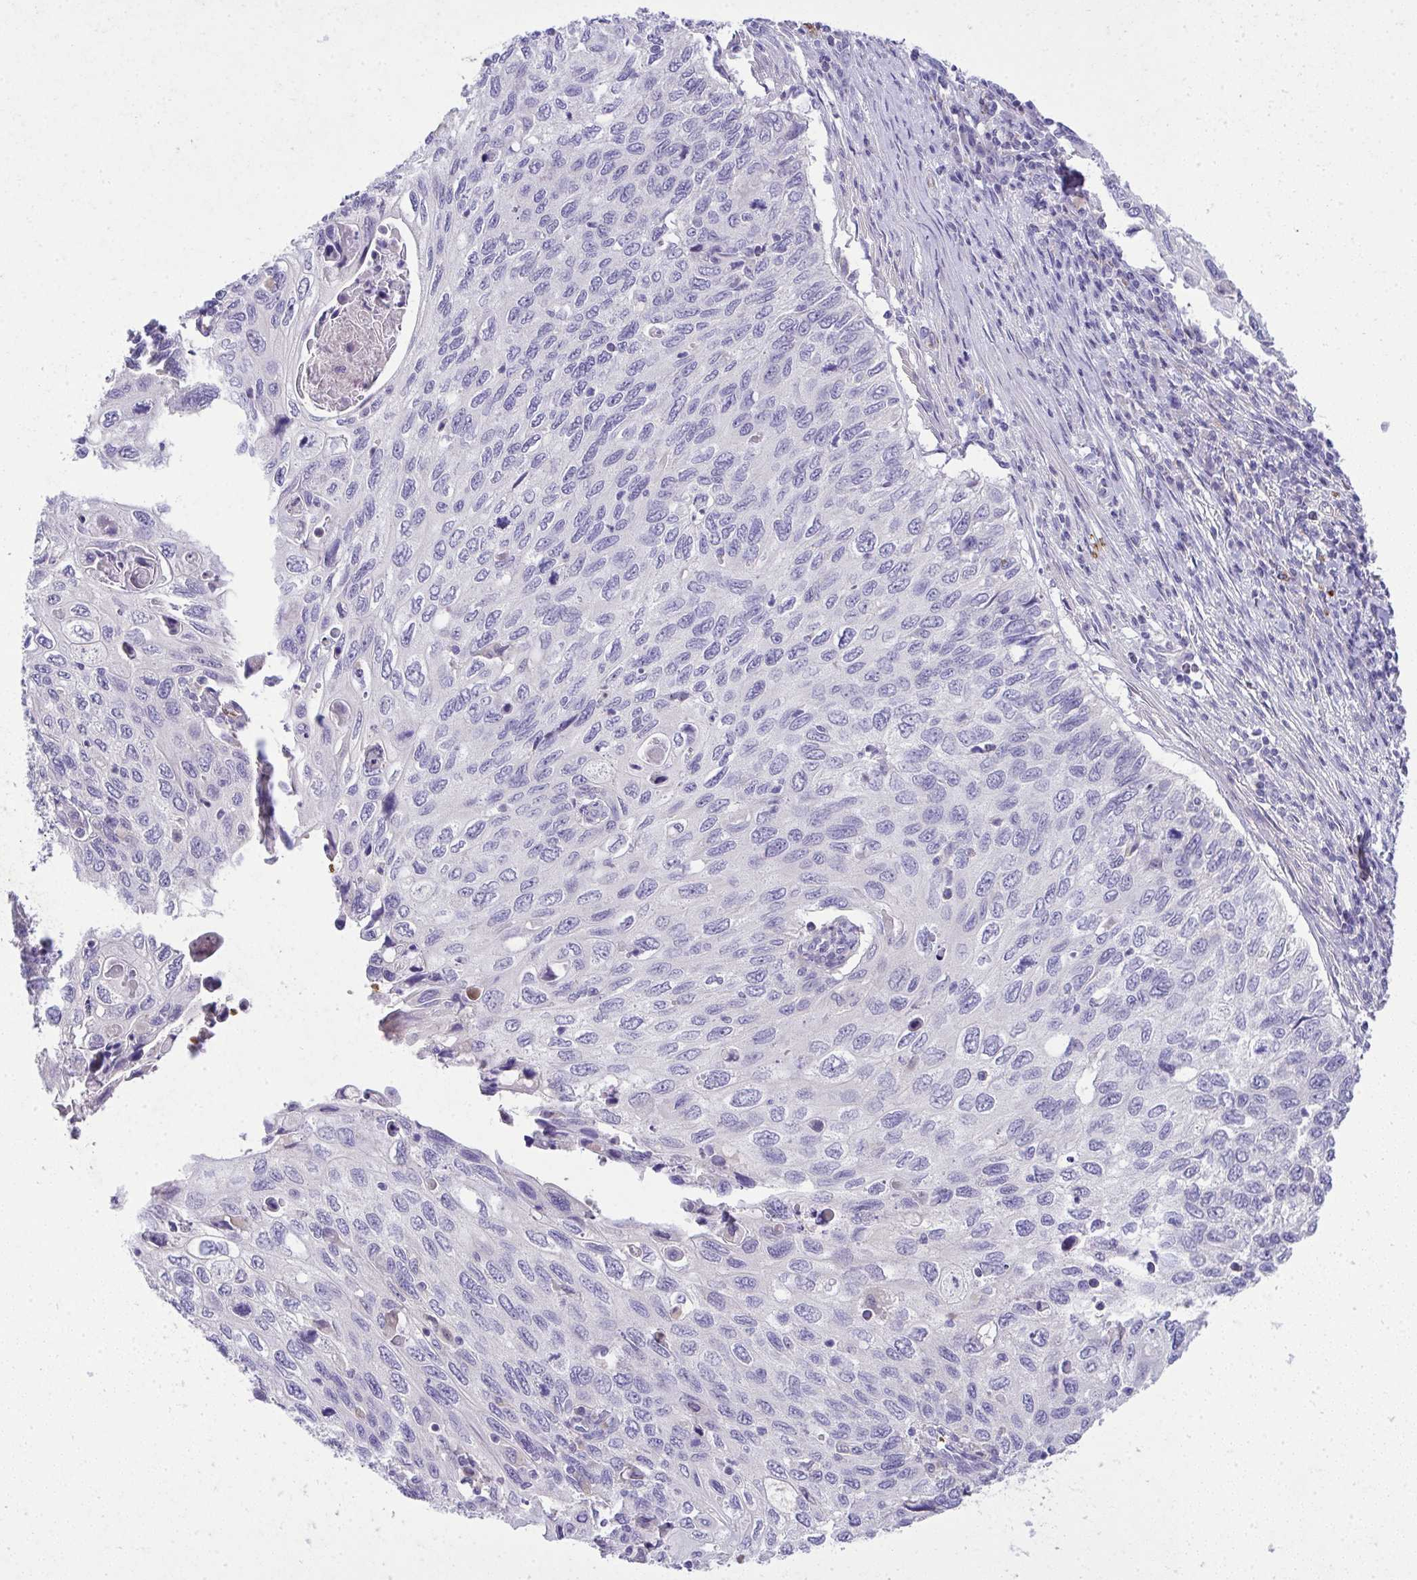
{"staining": {"intensity": "negative", "quantity": "none", "location": "none"}, "tissue": "cervical cancer", "cell_type": "Tumor cells", "image_type": "cancer", "snomed": [{"axis": "morphology", "description": "Squamous cell carcinoma, NOS"}, {"axis": "topography", "description": "Cervix"}], "caption": "Tumor cells are negative for protein expression in human cervical cancer.", "gene": "SPTB", "patient": {"sex": "female", "age": 70}}